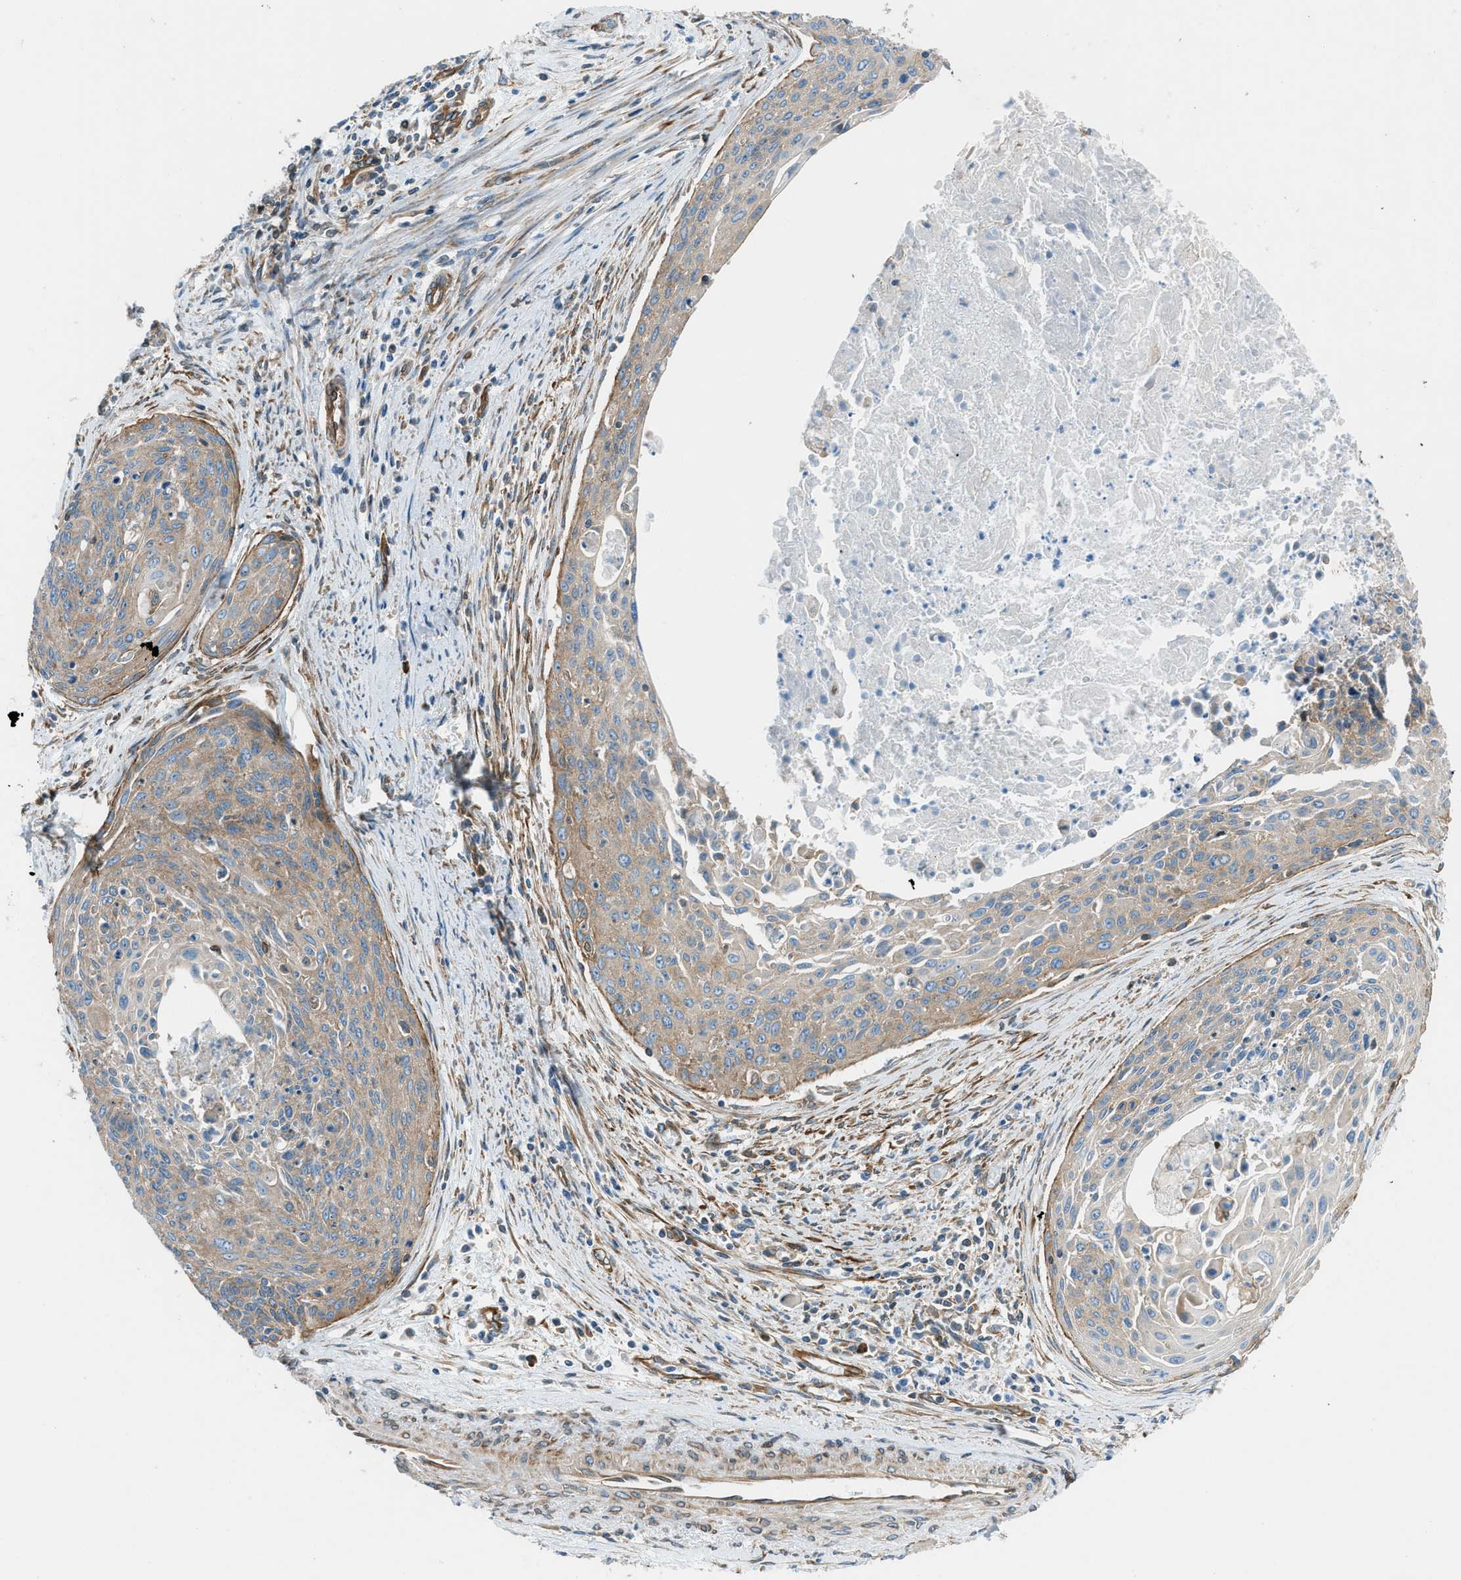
{"staining": {"intensity": "moderate", "quantity": ">75%", "location": "cytoplasmic/membranous"}, "tissue": "cervical cancer", "cell_type": "Tumor cells", "image_type": "cancer", "snomed": [{"axis": "morphology", "description": "Squamous cell carcinoma, NOS"}, {"axis": "topography", "description": "Cervix"}], "caption": "Immunohistochemical staining of human cervical cancer reveals medium levels of moderate cytoplasmic/membranous protein staining in approximately >75% of tumor cells.", "gene": "DMAC1", "patient": {"sex": "female", "age": 55}}